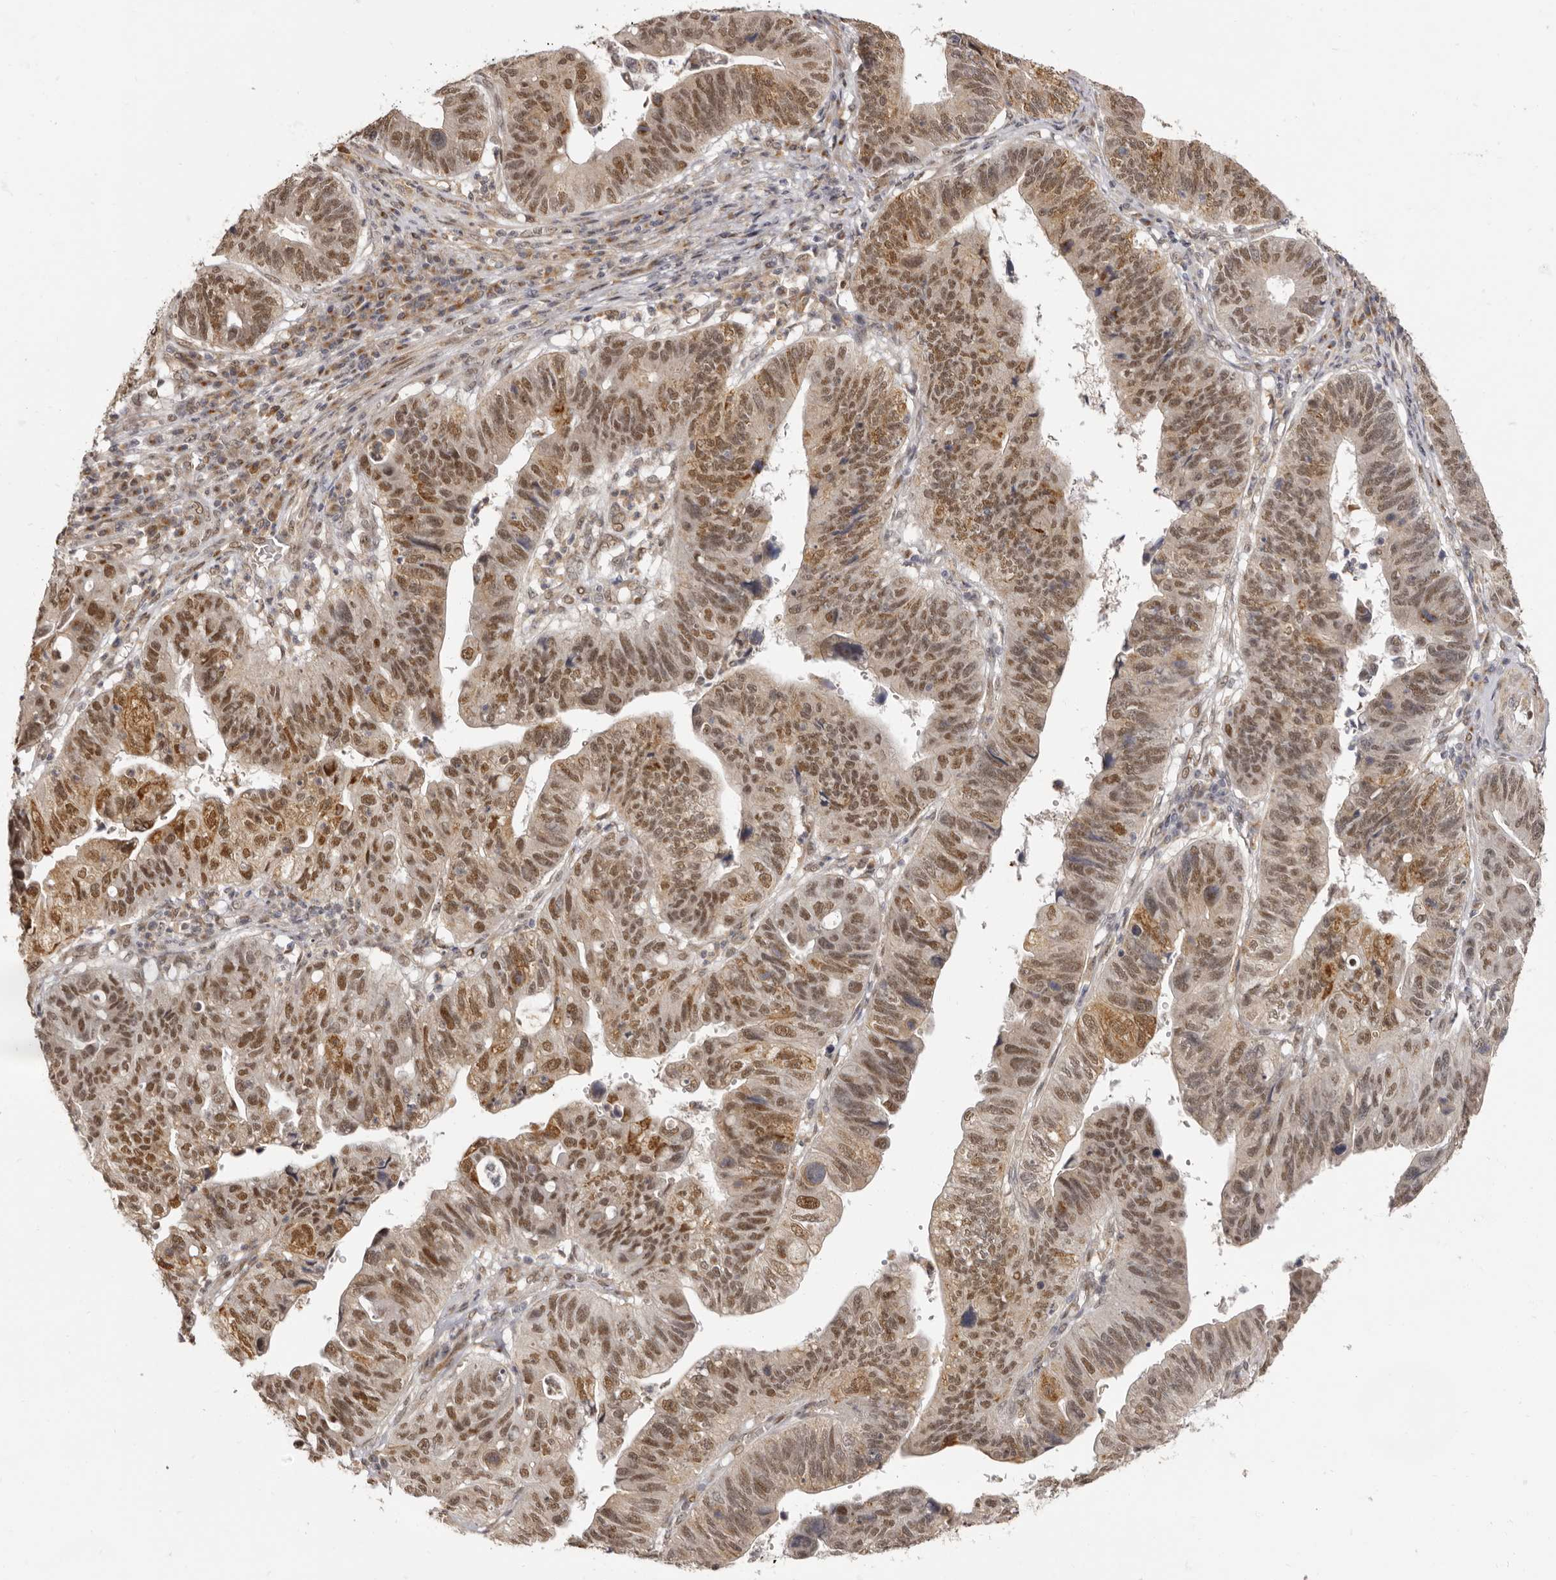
{"staining": {"intensity": "moderate", "quantity": ">75%", "location": "cytoplasmic/membranous,nuclear"}, "tissue": "stomach cancer", "cell_type": "Tumor cells", "image_type": "cancer", "snomed": [{"axis": "morphology", "description": "Adenocarcinoma, NOS"}, {"axis": "topography", "description": "Stomach"}], "caption": "Protein staining of stomach cancer tissue displays moderate cytoplasmic/membranous and nuclear expression in about >75% of tumor cells.", "gene": "ZNF326", "patient": {"sex": "male", "age": 59}}